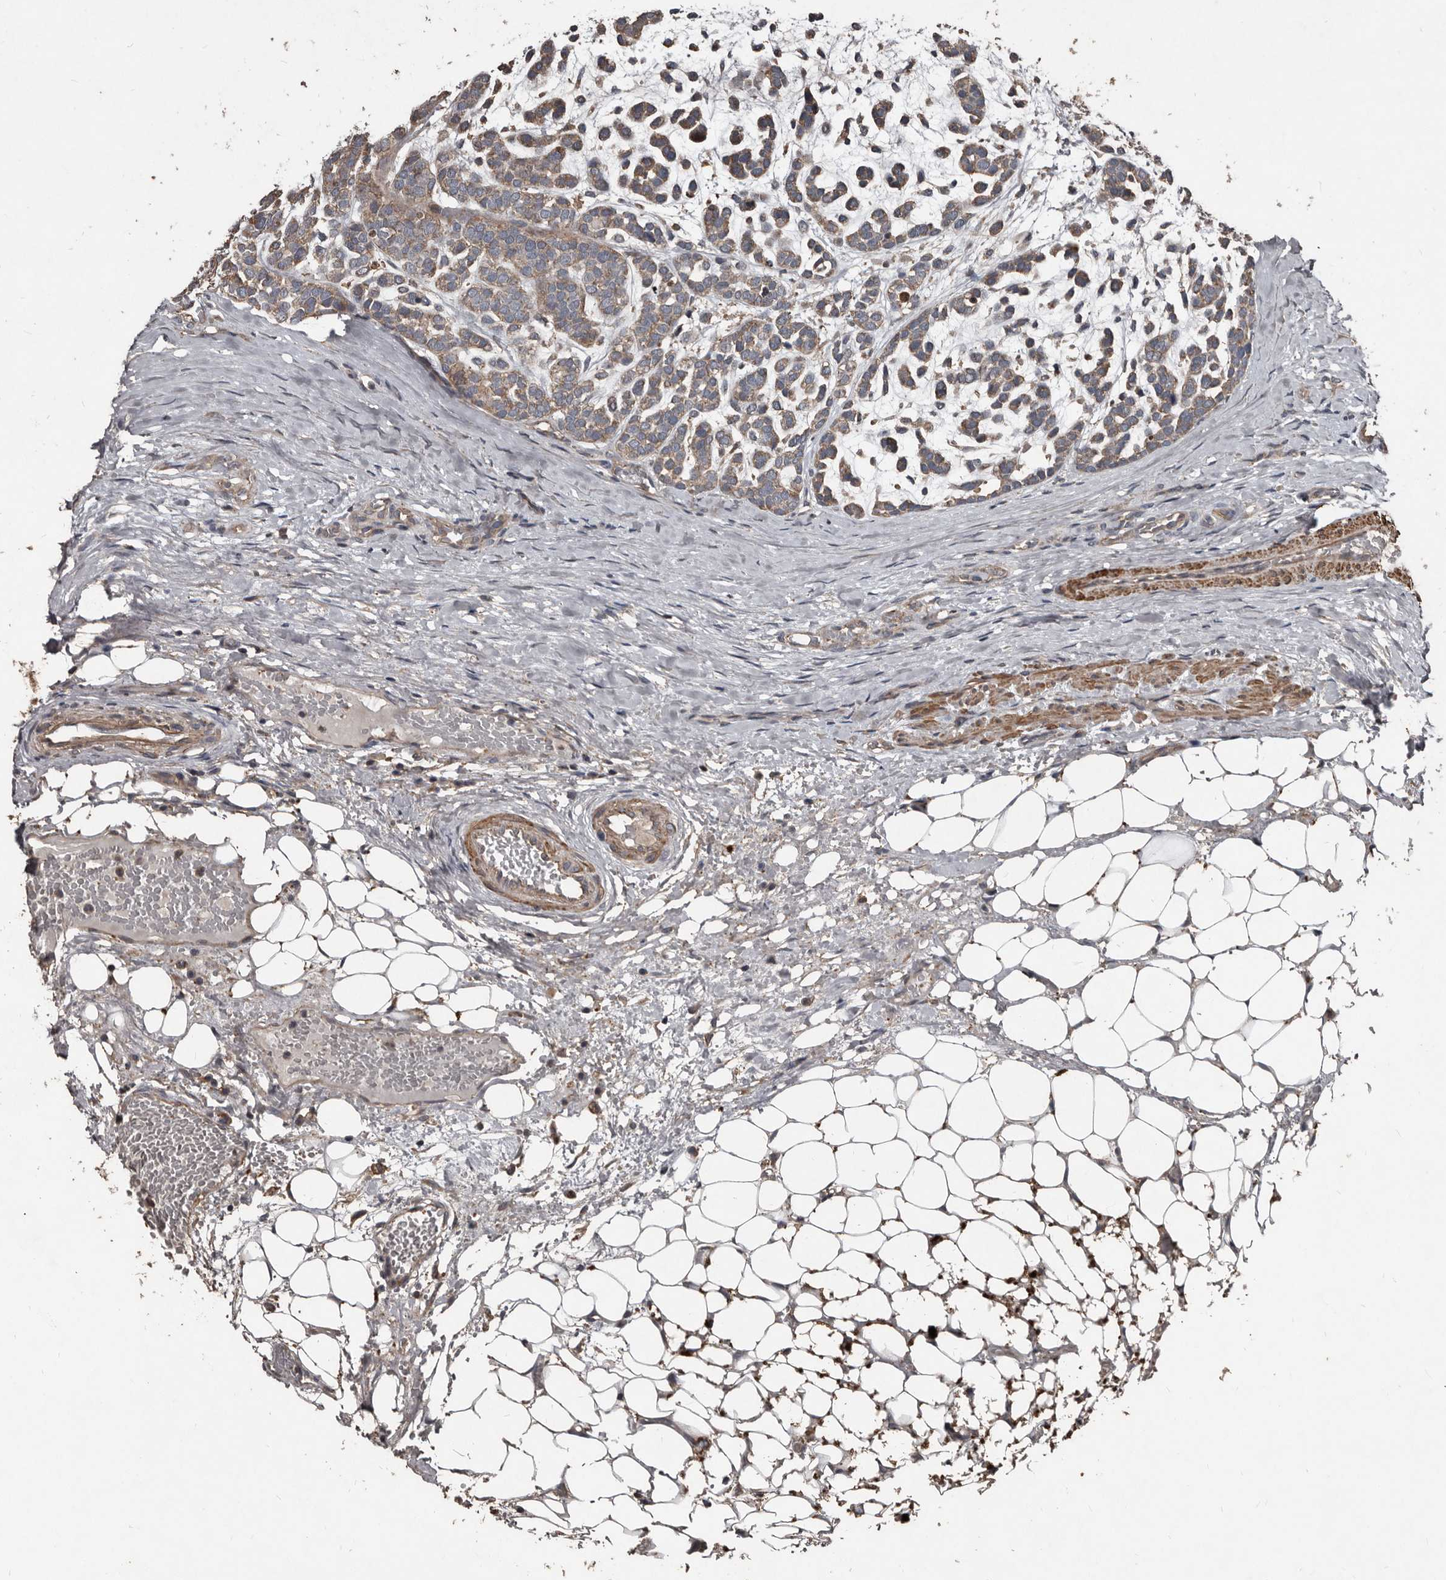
{"staining": {"intensity": "weak", "quantity": ">75%", "location": "cytoplasmic/membranous"}, "tissue": "head and neck cancer", "cell_type": "Tumor cells", "image_type": "cancer", "snomed": [{"axis": "morphology", "description": "Adenocarcinoma, NOS"}, {"axis": "morphology", "description": "Adenoma, NOS"}, {"axis": "topography", "description": "Head-Neck"}], "caption": "Human head and neck cancer (adenoma) stained for a protein (brown) demonstrates weak cytoplasmic/membranous positive positivity in approximately >75% of tumor cells.", "gene": "GREB1", "patient": {"sex": "female", "age": 55}}